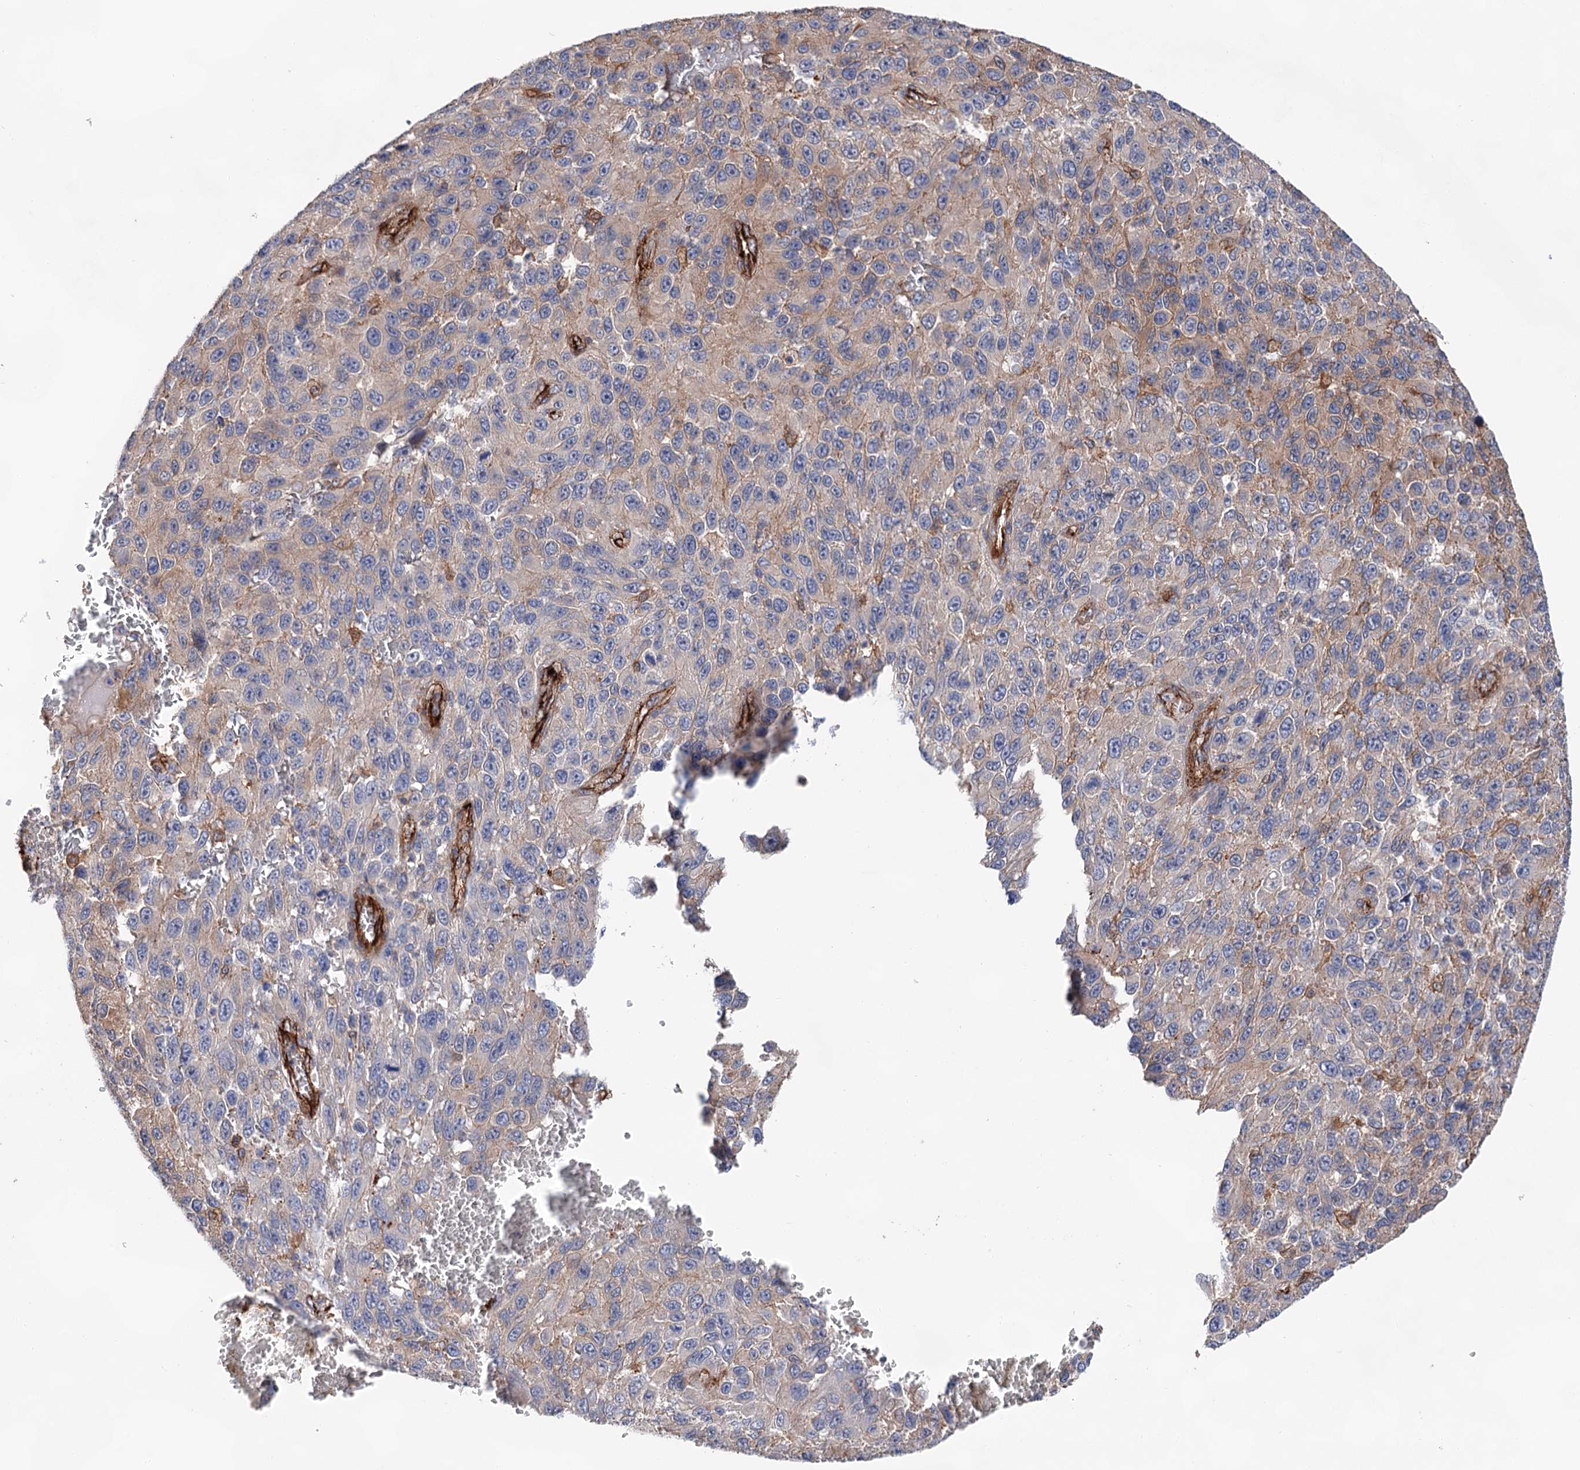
{"staining": {"intensity": "negative", "quantity": "none", "location": "none"}, "tissue": "melanoma", "cell_type": "Tumor cells", "image_type": "cancer", "snomed": [{"axis": "morphology", "description": "Normal tissue, NOS"}, {"axis": "morphology", "description": "Malignant melanoma, NOS"}, {"axis": "topography", "description": "Skin"}], "caption": "Immunohistochemistry histopathology image of neoplastic tissue: melanoma stained with DAB reveals no significant protein positivity in tumor cells.", "gene": "TMTC3", "patient": {"sex": "female", "age": 96}}